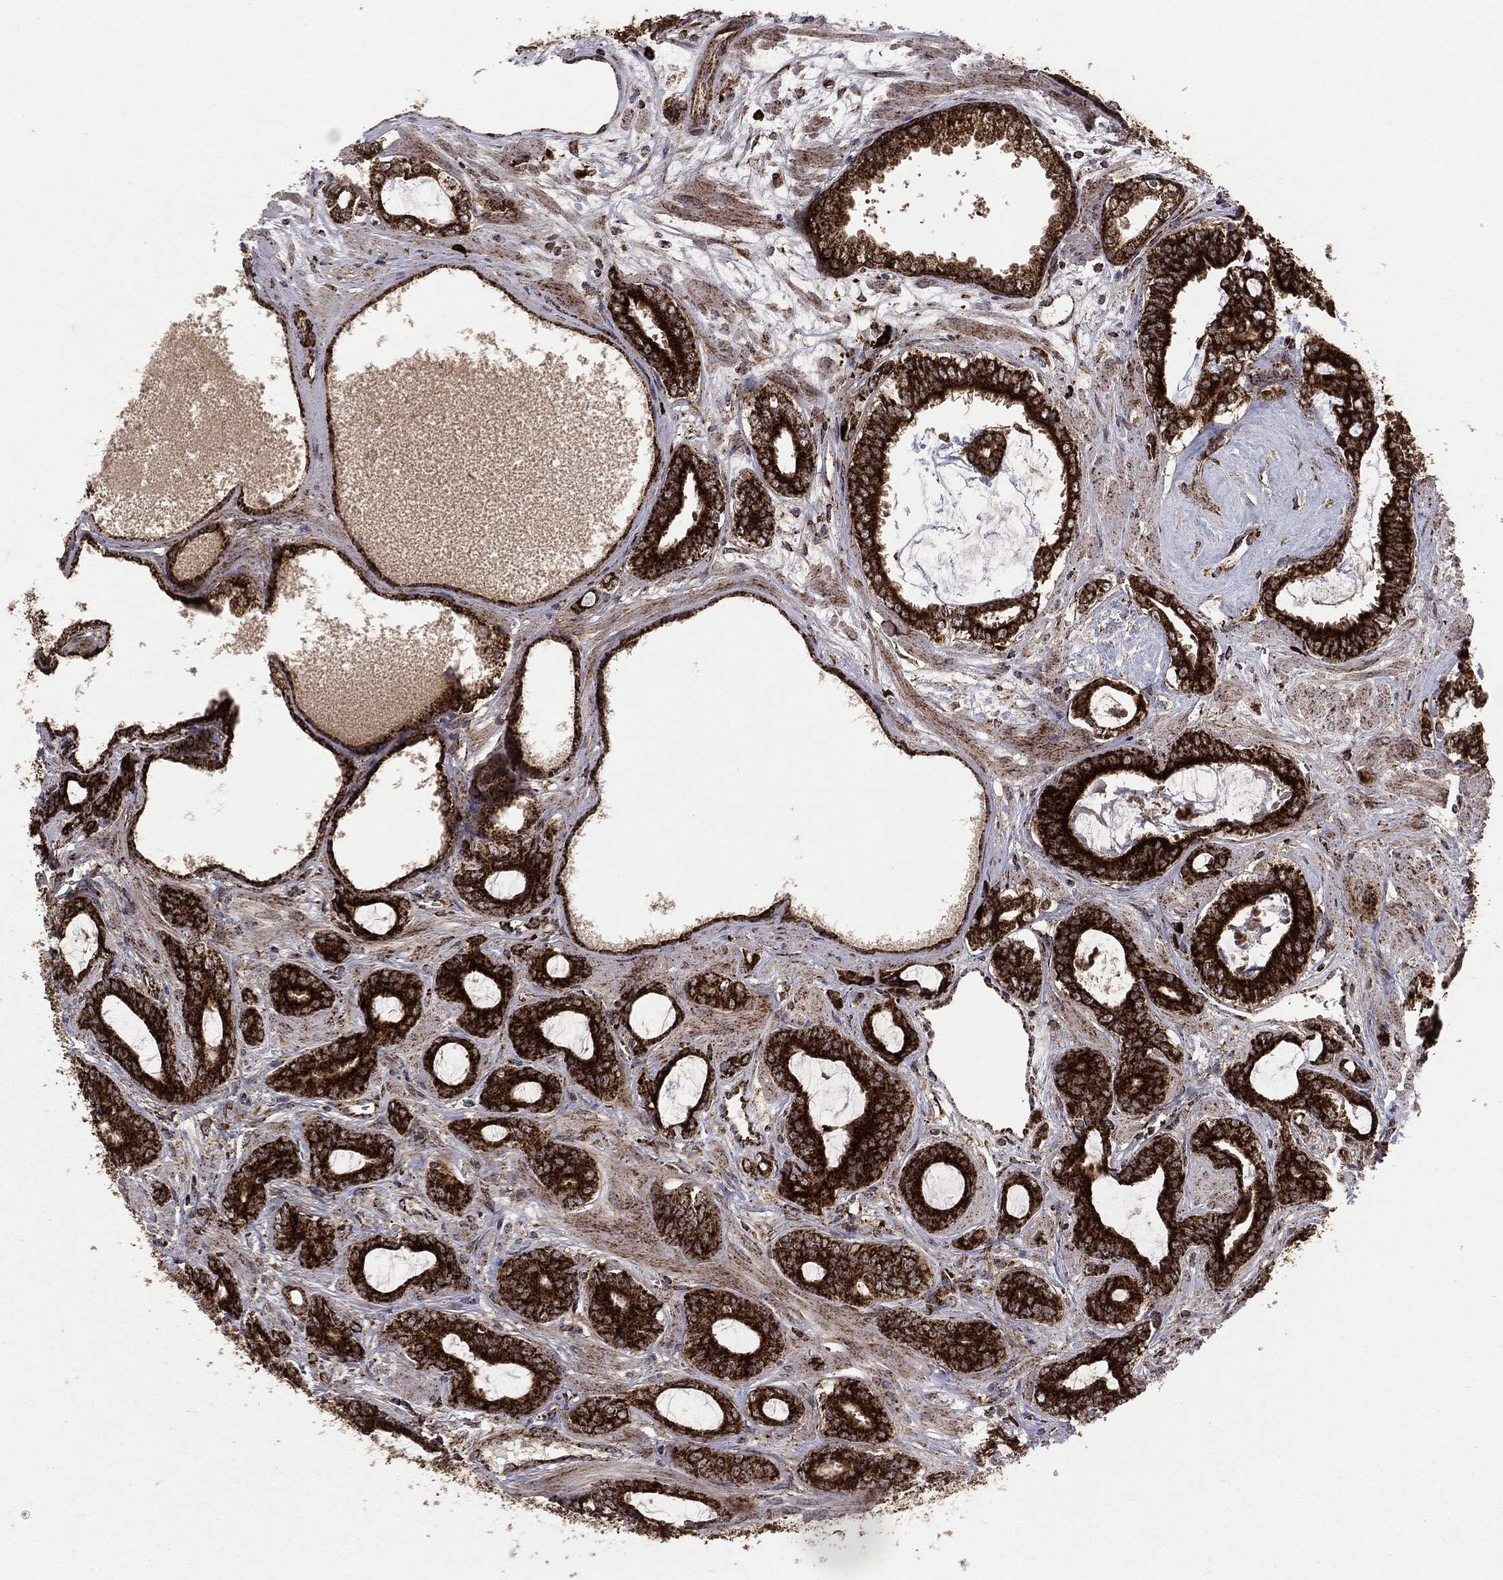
{"staining": {"intensity": "strong", "quantity": ">75%", "location": "cytoplasmic/membranous"}, "tissue": "prostate cancer", "cell_type": "Tumor cells", "image_type": "cancer", "snomed": [{"axis": "morphology", "description": "Adenocarcinoma, NOS"}, {"axis": "topography", "description": "Prostate"}], "caption": "Strong cytoplasmic/membranous expression is identified in approximately >75% of tumor cells in adenocarcinoma (prostate). The staining was performed using DAB (3,3'-diaminobenzidine), with brown indicating positive protein expression. Nuclei are stained blue with hematoxylin.", "gene": "MAP2K1", "patient": {"sex": "male", "age": 55}}